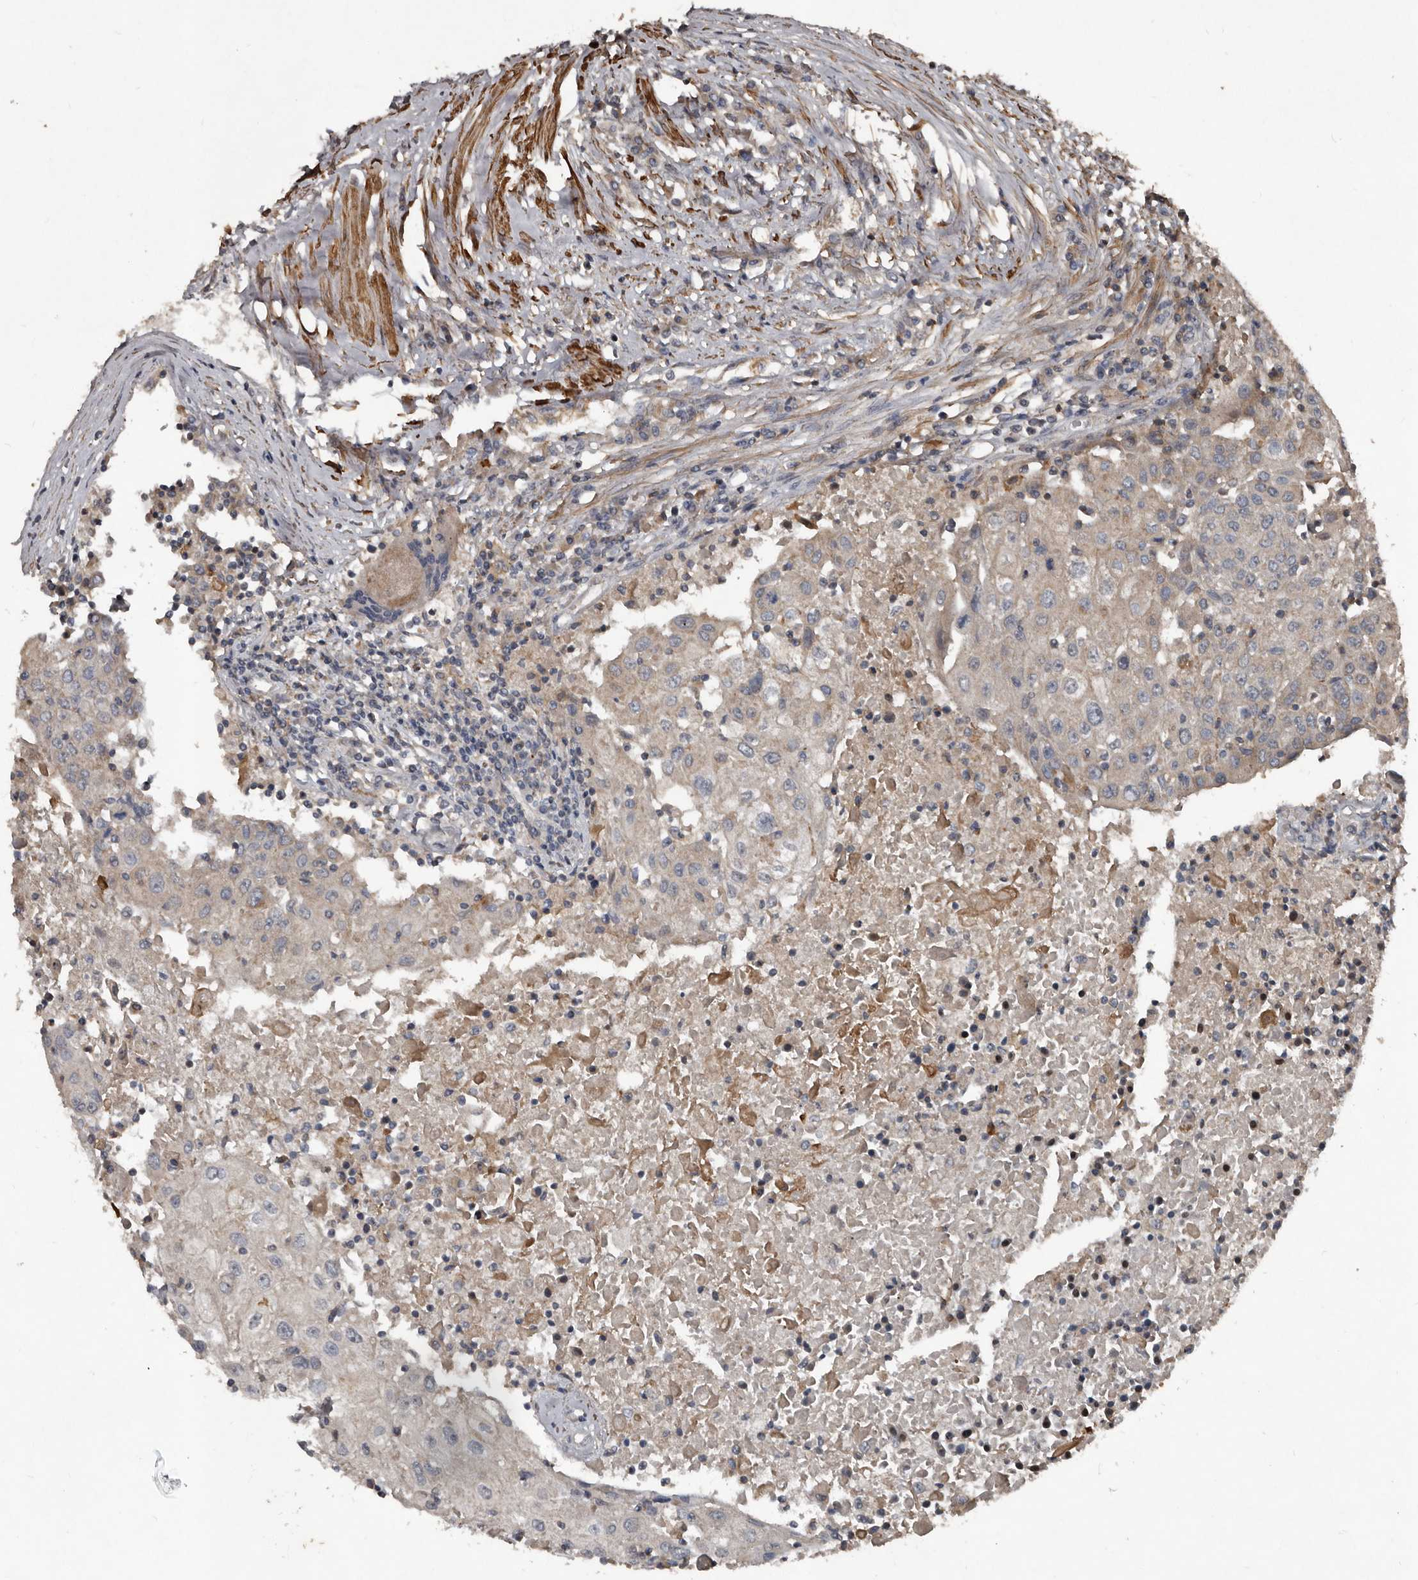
{"staining": {"intensity": "weak", "quantity": "<25%", "location": "cytoplasmic/membranous"}, "tissue": "urothelial cancer", "cell_type": "Tumor cells", "image_type": "cancer", "snomed": [{"axis": "morphology", "description": "Urothelial carcinoma, High grade"}, {"axis": "topography", "description": "Urinary bladder"}], "caption": "This is an immunohistochemistry micrograph of high-grade urothelial carcinoma. There is no staining in tumor cells.", "gene": "GREB1", "patient": {"sex": "female", "age": 85}}